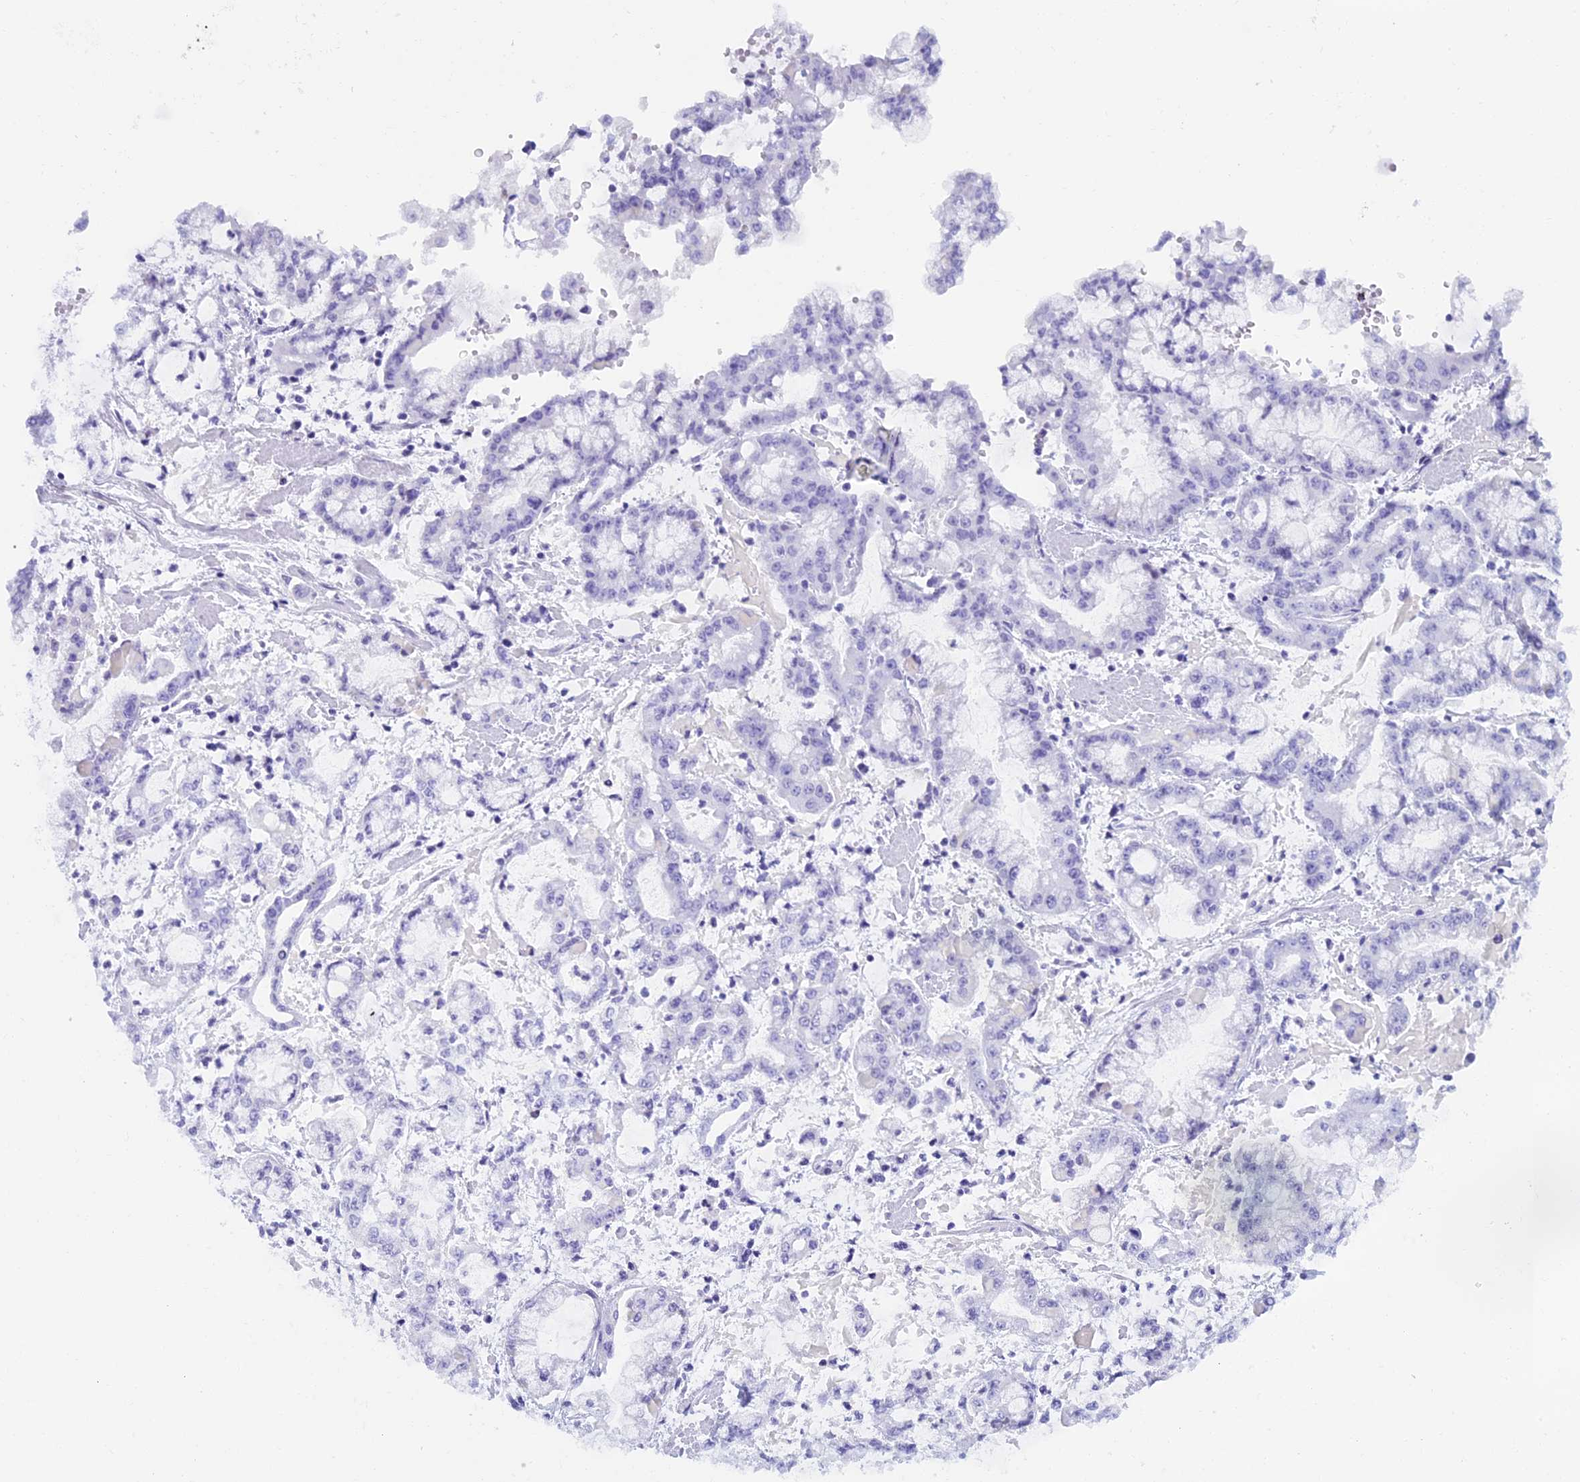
{"staining": {"intensity": "negative", "quantity": "none", "location": "none"}, "tissue": "stomach cancer", "cell_type": "Tumor cells", "image_type": "cancer", "snomed": [{"axis": "morphology", "description": "Adenocarcinoma, NOS"}, {"axis": "topography", "description": "Stomach"}], "caption": "High power microscopy micrograph of an immunohistochemistry histopathology image of stomach adenocarcinoma, revealing no significant expression in tumor cells.", "gene": "KCTD21", "patient": {"sex": "male", "age": 76}}